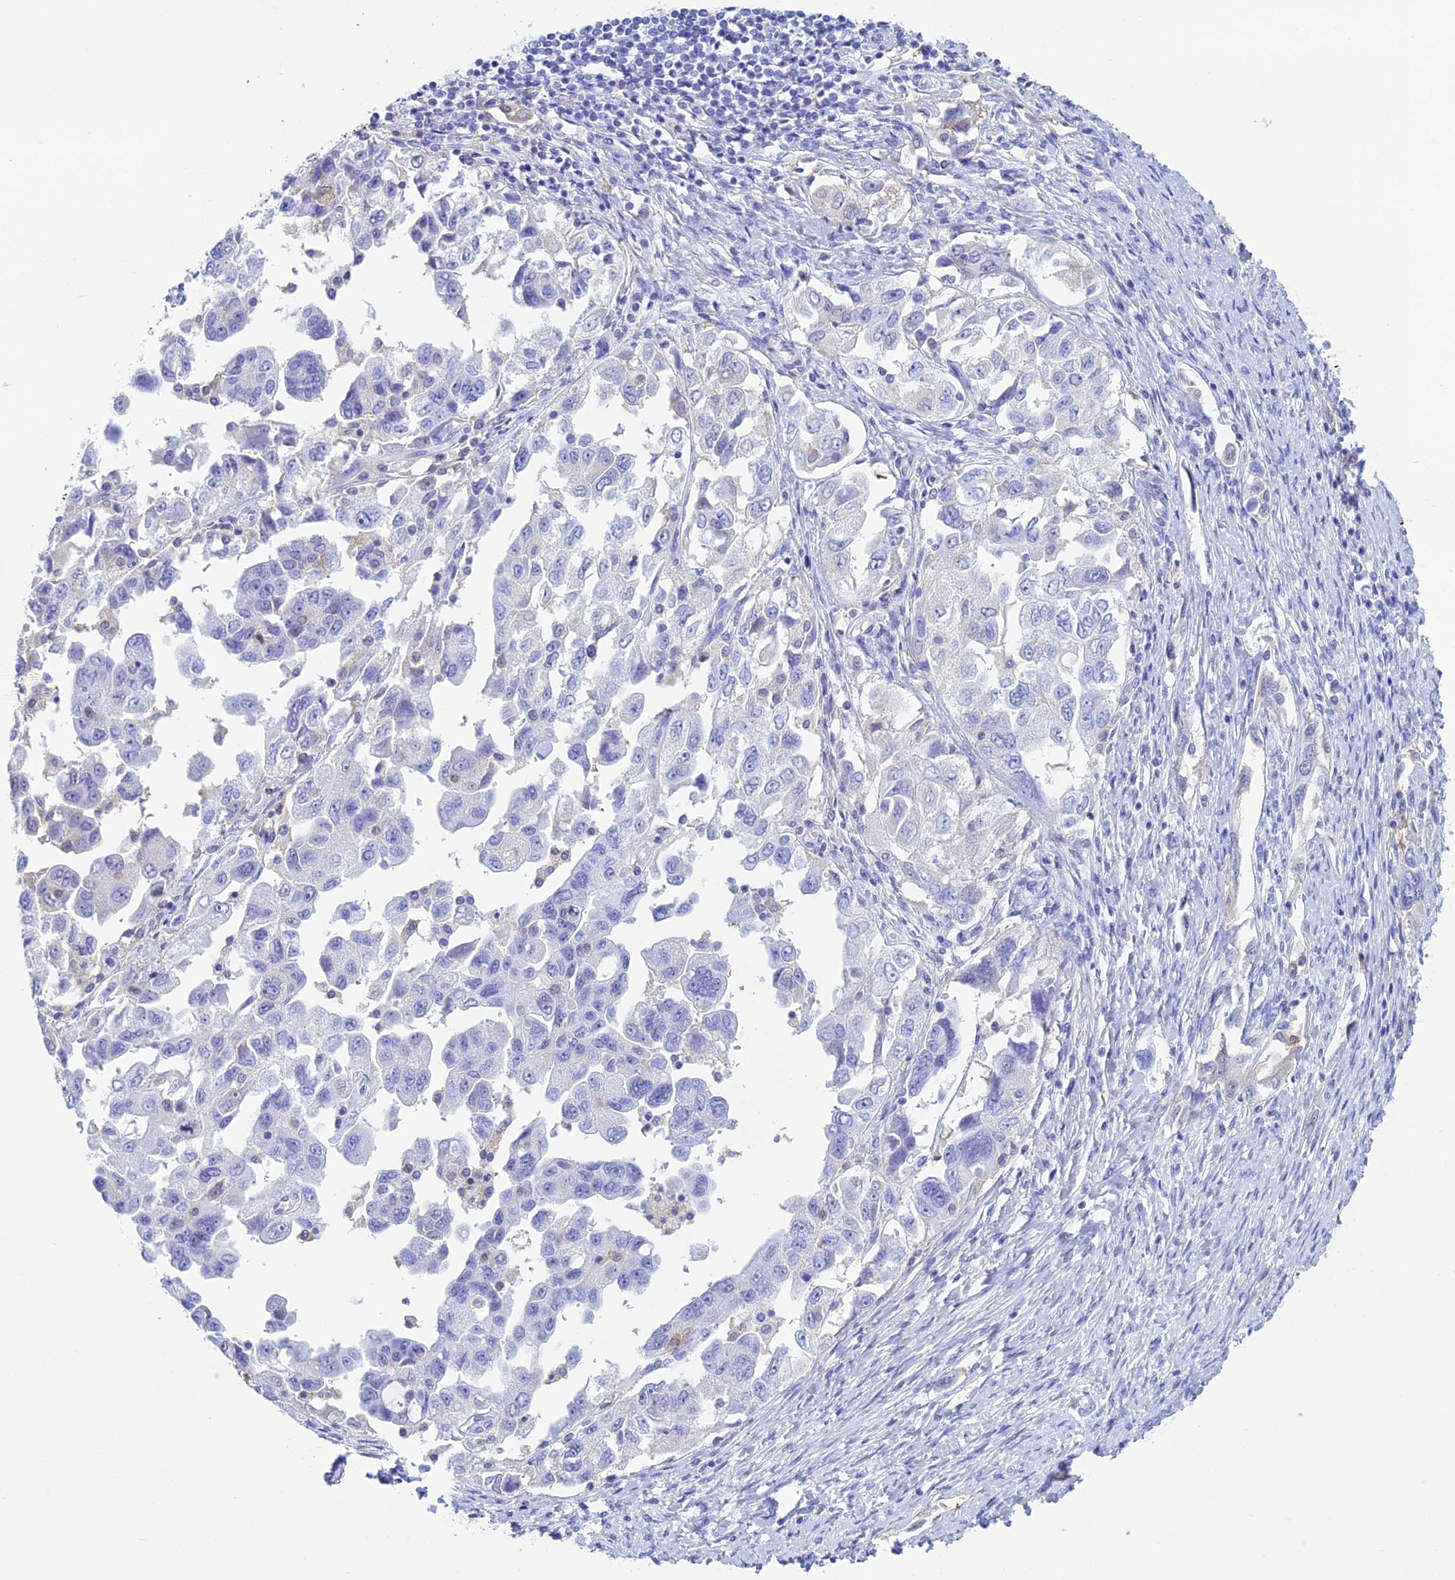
{"staining": {"intensity": "negative", "quantity": "none", "location": "none"}, "tissue": "ovarian cancer", "cell_type": "Tumor cells", "image_type": "cancer", "snomed": [{"axis": "morphology", "description": "Carcinoma, NOS"}, {"axis": "morphology", "description": "Cystadenocarcinoma, serous, NOS"}, {"axis": "topography", "description": "Ovary"}], "caption": "Ovarian cancer (carcinoma) was stained to show a protein in brown. There is no significant positivity in tumor cells.", "gene": "KCNK17", "patient": {"sex": "female", "age": 69}}